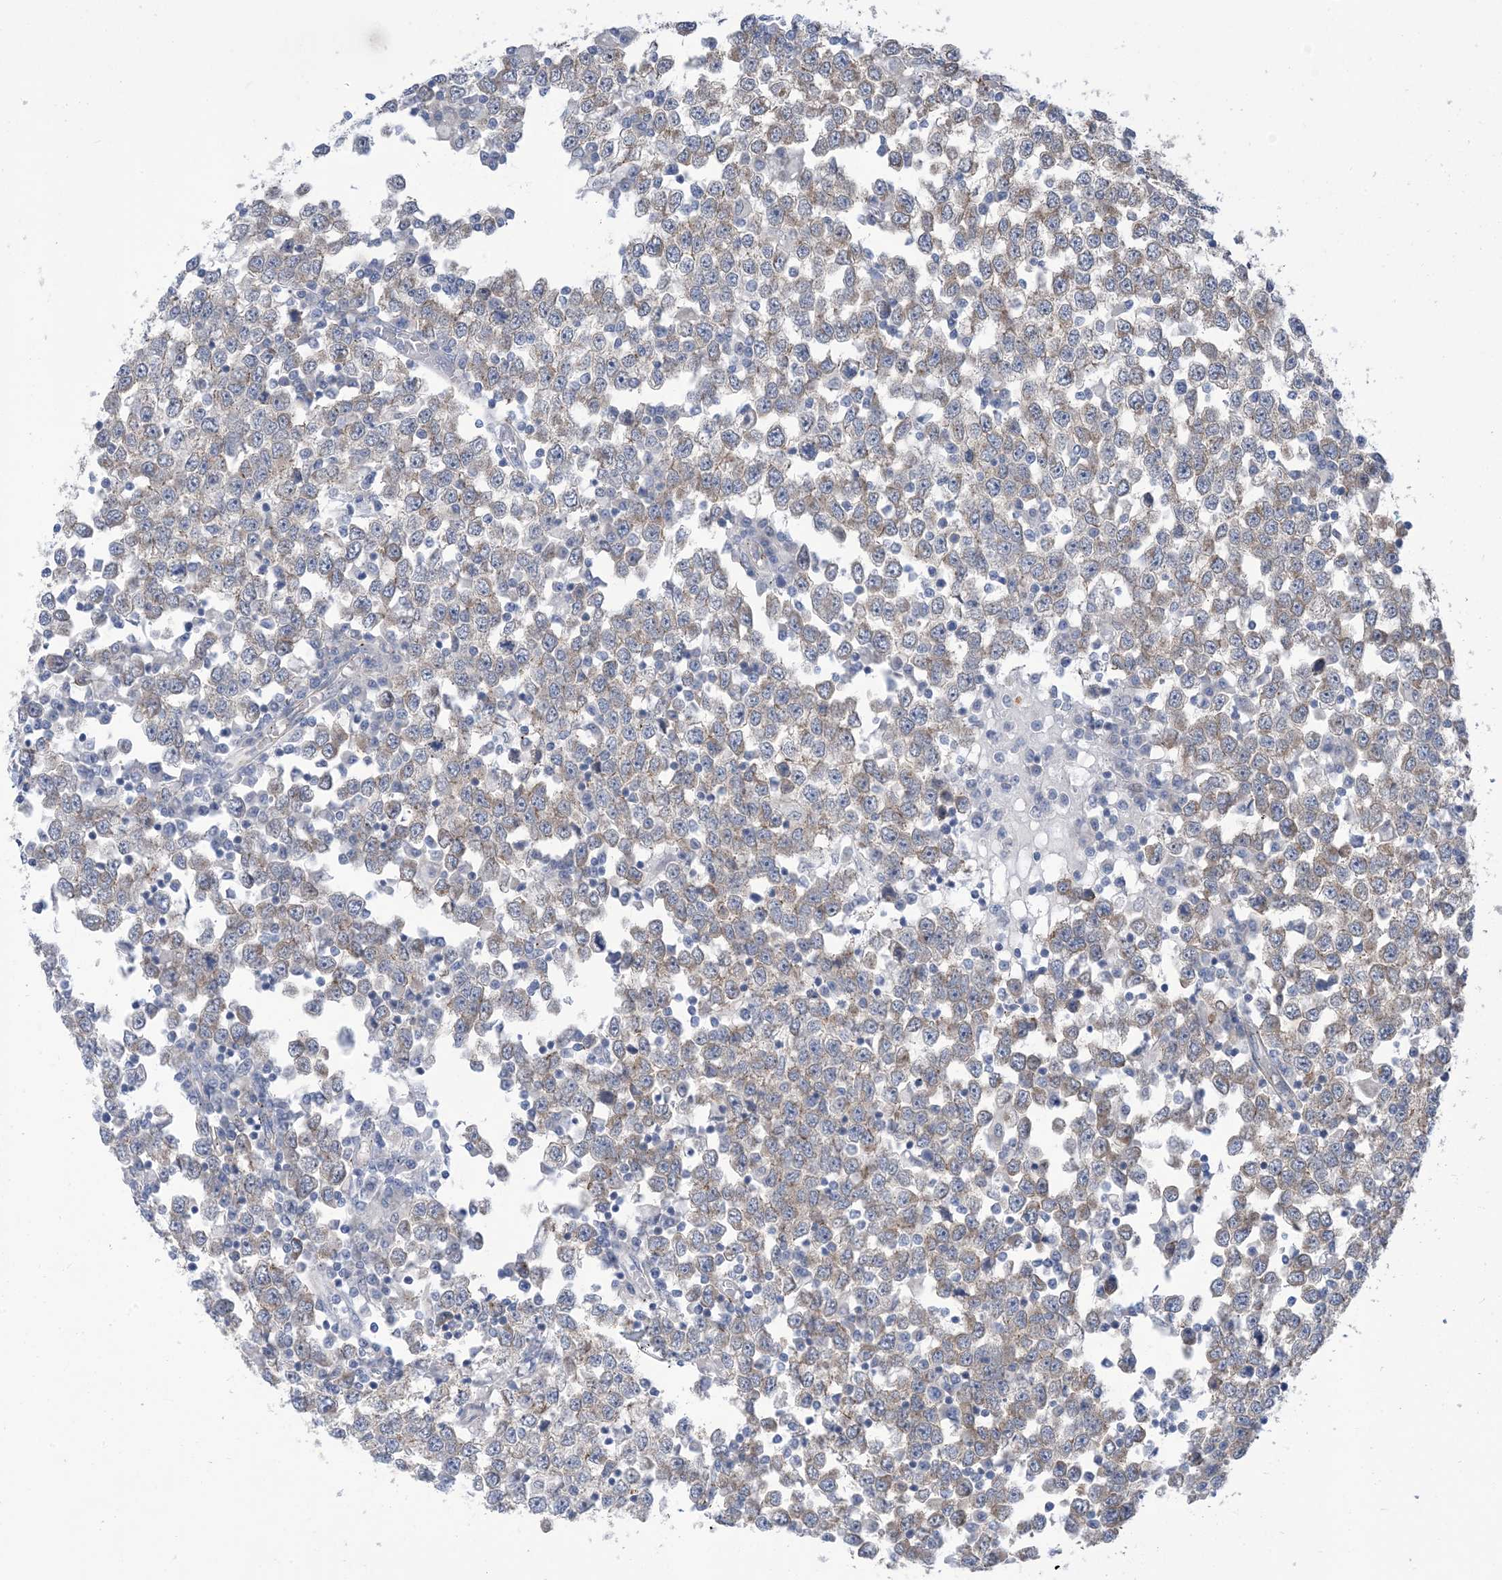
{"staining": {"intensity": "negative", "quantity": "none", "location": "none"}, "tissue": "testis cancer", "cell_type": "Tumor cells", "image_type": "cancer", "snomed": [{"axis": "morphology", "description": "Seminoma, NOS"}, {"axis": "topography", "description": "Testis"}], "caption": "Histopathology image shows no protein positivity in tumor cells of testis cancer (seminoma) tissue.", "gene": "EHBP1", "patient": {"sex": "male", "age": 65}}